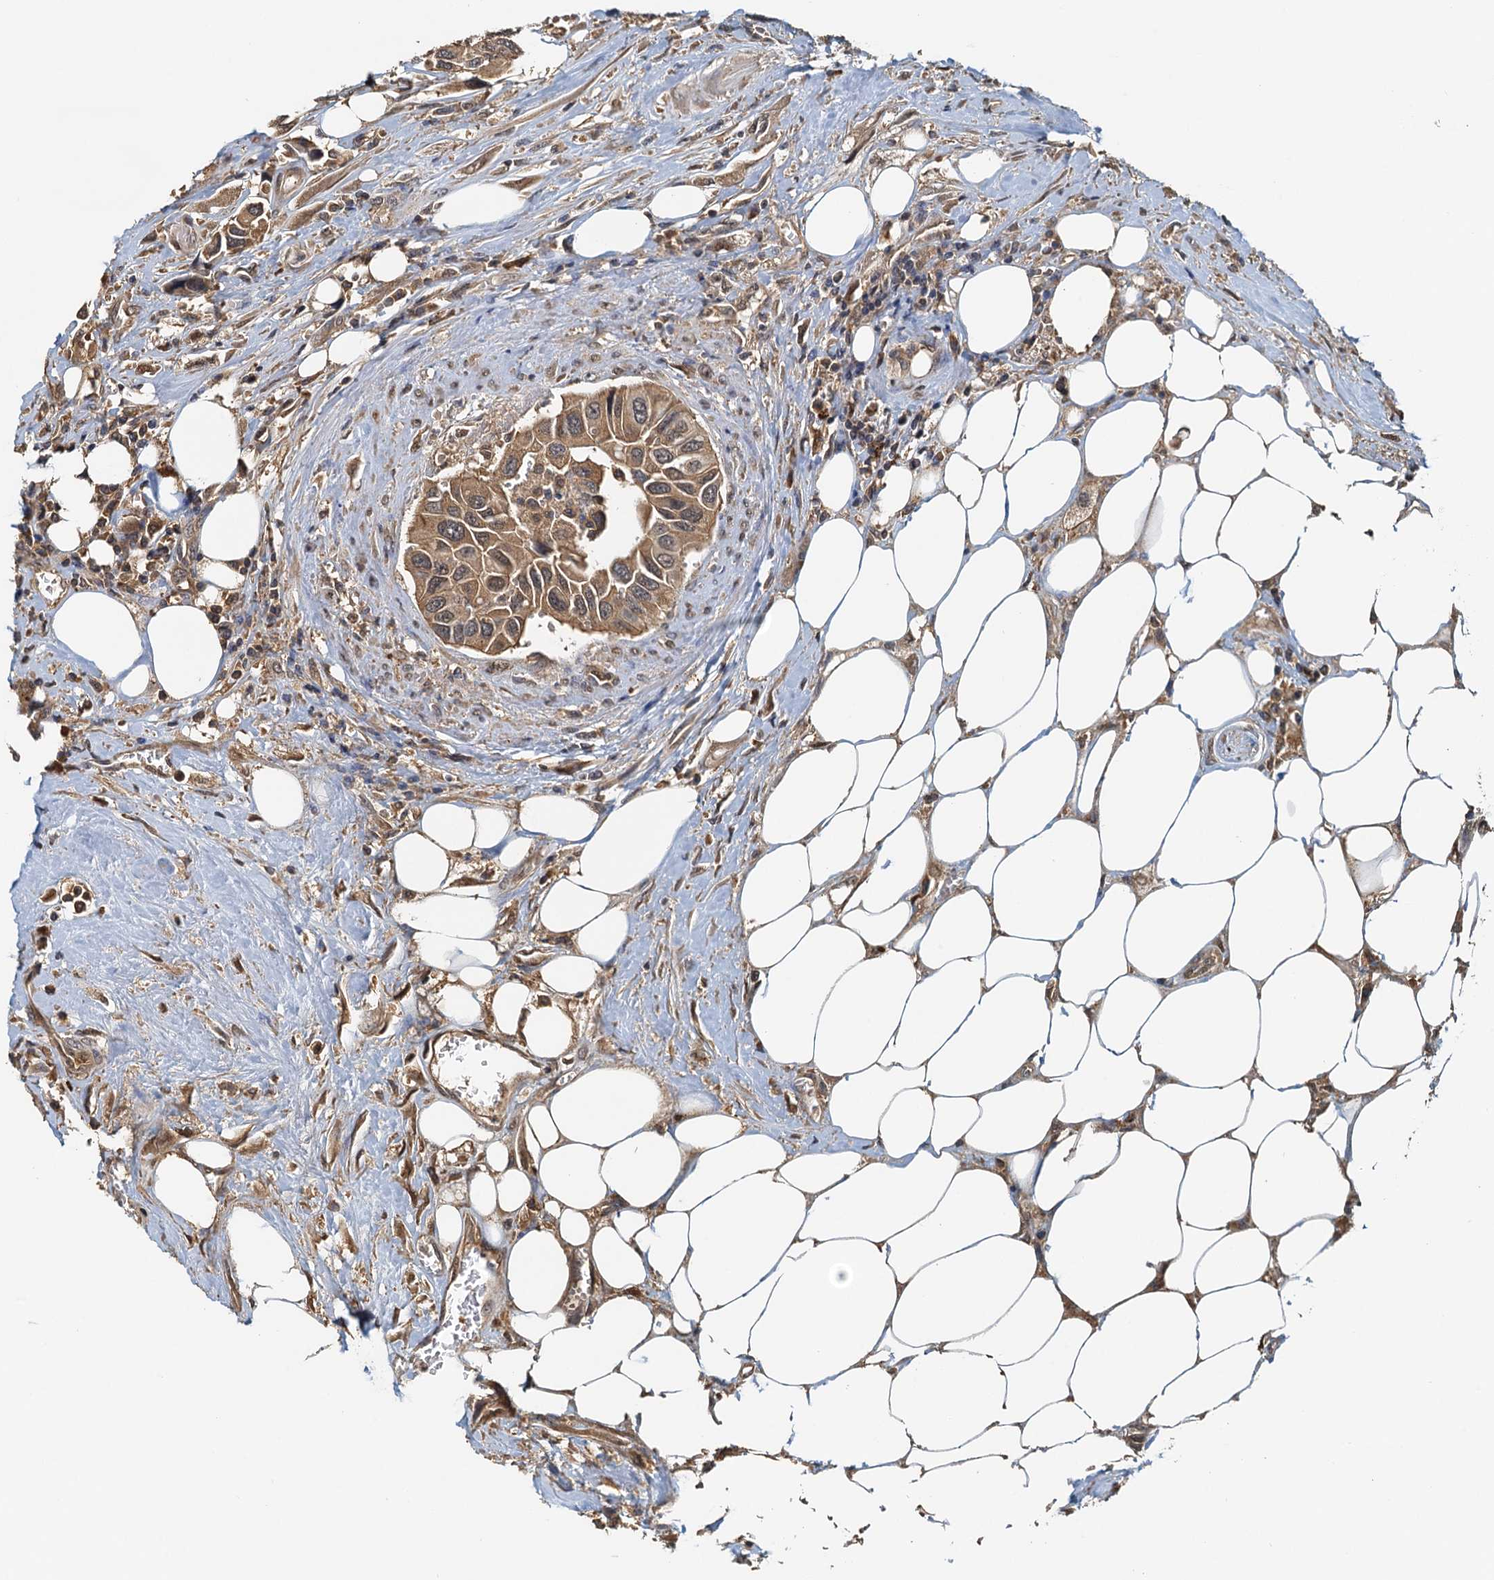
{"staining": {"intensity": "moderate", "quantity": ">75%", "location": "cytoplasmic/membranous"}, "tissue": "urothelial cancer", "cell_type": "Tumor cells", "image_type": "cancer", "snomed": [{"axis": "morphology", "description": "Urothelial carcinoma, High grade"}, {"axis": "topography", "description": "Urinary bladder"}], "caption": "Moderate cytoplasmic/membranous staining for a protein is present in about >75% of tumor cells of urothelial carcinoma (high-grade) using immunohistochemistry.", "gene": "UBL7", "patient": {"sex": "male", "age": 74}}